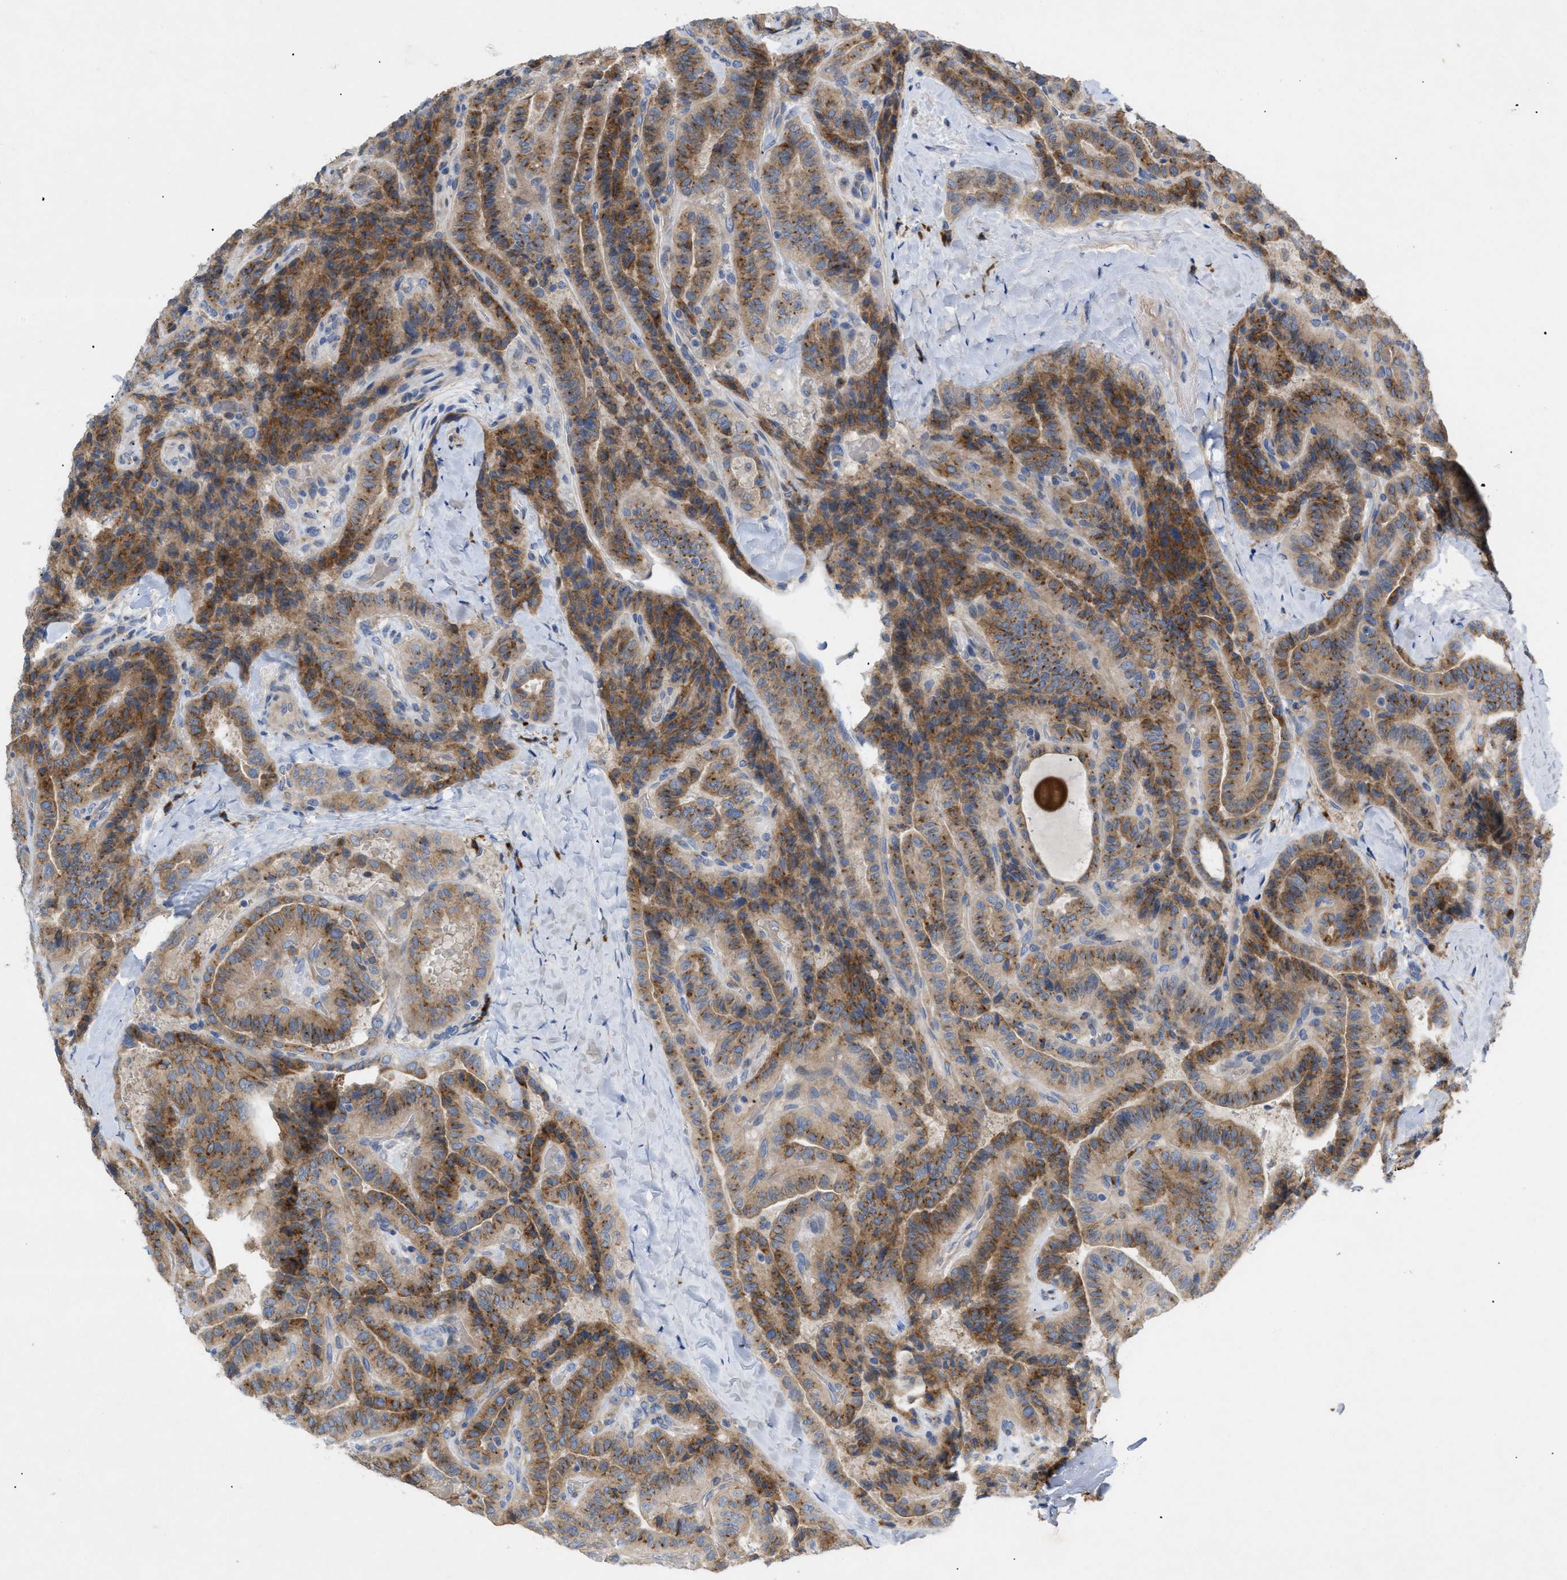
{"staining": {"intensity": "moderate", "quantity": ">75%", "location": "cytoplasmic/membranous"}, "tissue": "thyroid cancer", "cell_type": "Tumor cells", "image_type": "cancer", "snomed": [{"axis": "morphology", "description": "Papillary adenocarcinoma, NOS"}, {"axis": "topography", "description": "Thyroid gland"}], "caption": "Immunohistochemistry micrograph of papillary adenocarcinoma (thyroid) stained for a protein (brown), which displays medium levels of moderate cytoplasmic/membranous expression in about >75% of tumor cells.", "gene": "SLC50A1", "patient": {"sex": "male", "age": 77}}